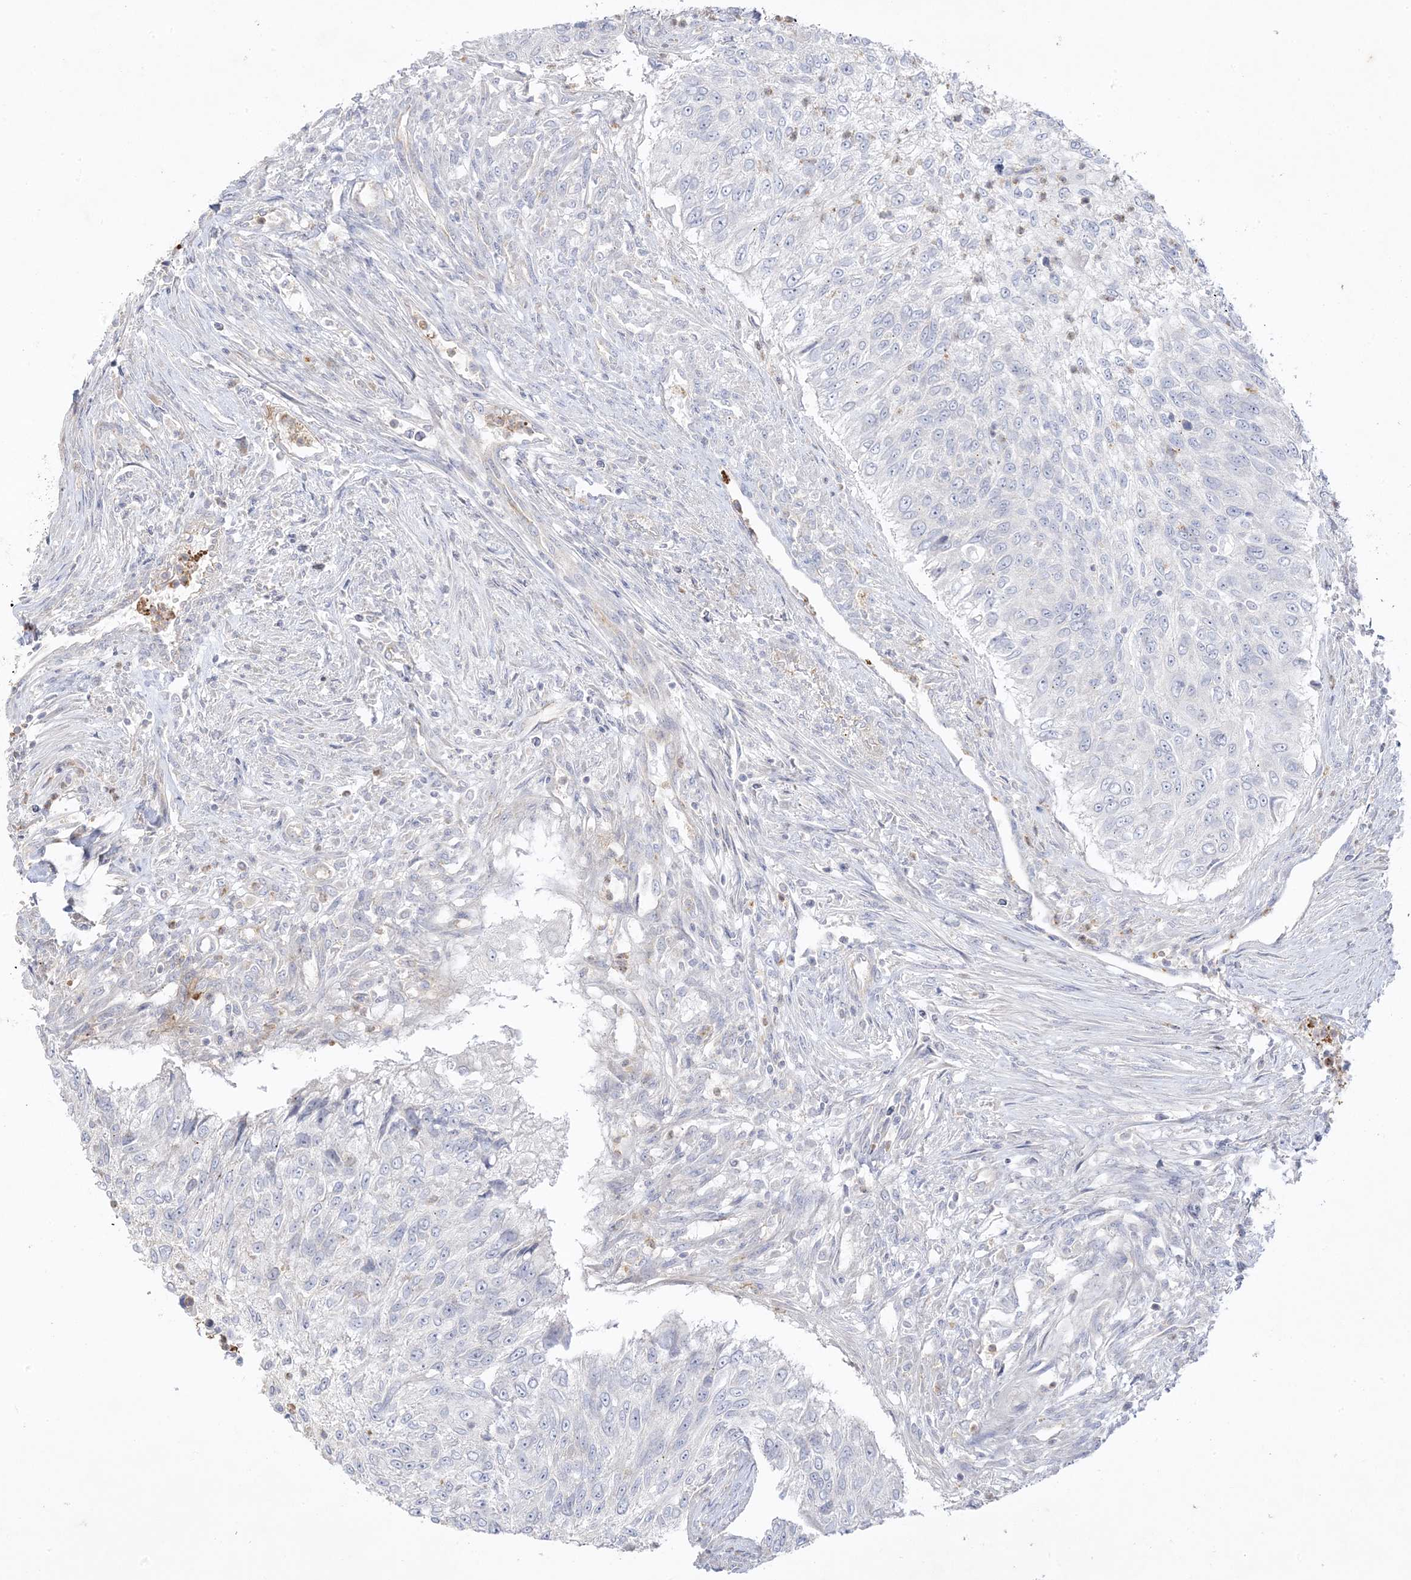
{"staining": {"intensity": "negative", "quantity": "none", "location": "none"}, "tissue": "urothelial cancer", "cell_type": "Tumor cells", "image_type": "cancer", "snomed": [{"axis": "morphology", "description": "Urothelial carcinoma, High grade"}, {"axis": "topography", "description": "Urinary bladder"}], "caption": "DAB (3,3'-diaminobenzidine) immunohistochemical staining of human high-grade urothelial carcinoma demonstrates no significant staining in tumor cells.", "gene": "TRANK1", "patient": {"sex": "female", "age": 60}}